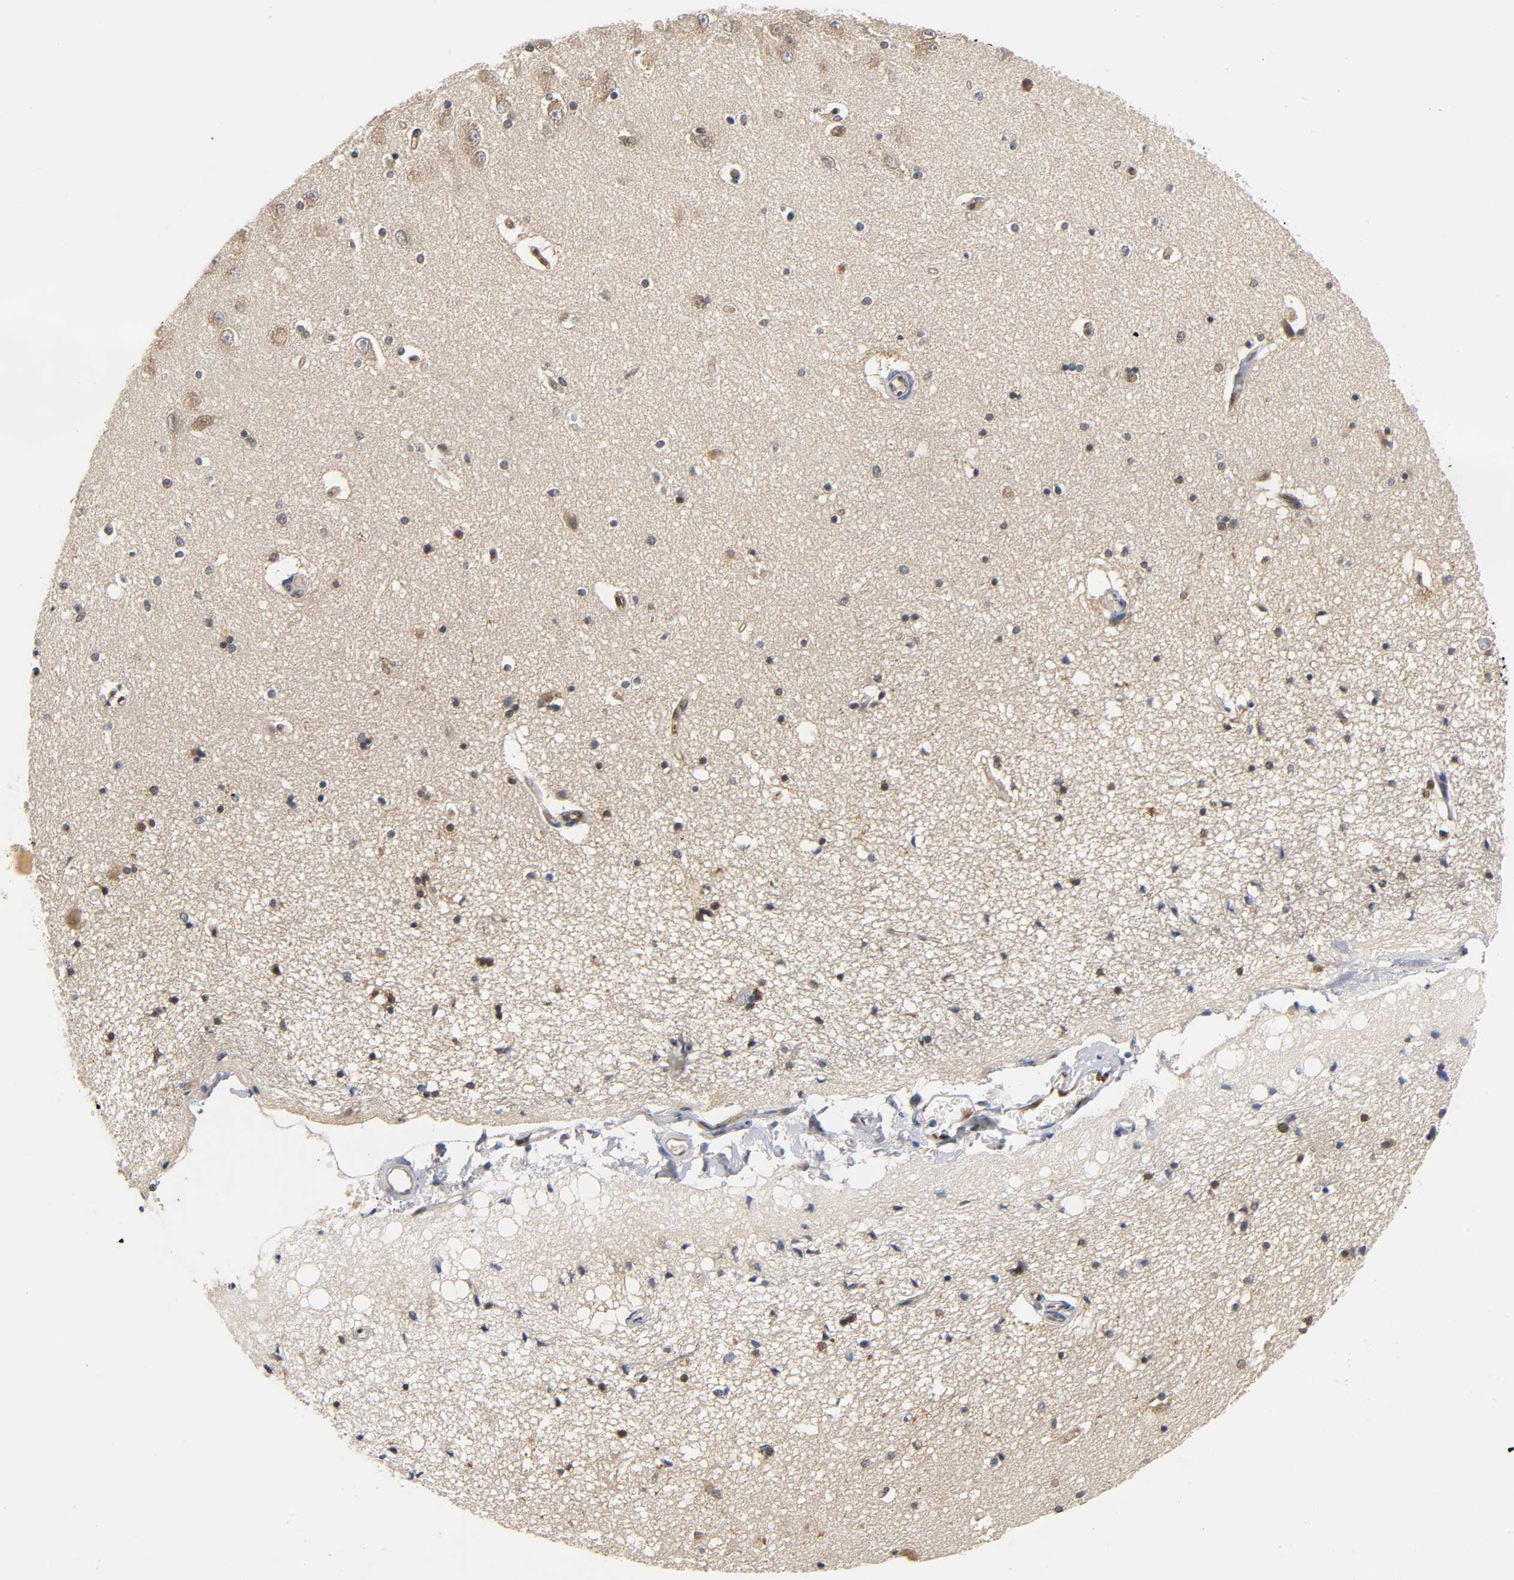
{"staining": {"intensity": "moderate", "quantity": ">75%", "location": "cytoplasmic/membranous,nuclear"}, "tissue": "hippocampus", "cell_type": "Glial cells", "image_type": "normal", "snomed": [{"axis": "morphology", "description": "Normal tissue, NOS"}, {"axis": "topography", "description": "Hippocampus"}], "caption": "Immunohistochemistry image of benign human hippocampus stained for a protein (brown), which shows medium levels of moderate cytoplasmic/membranous,nuclear staining in approximately >75% of glial cells.", "gene": "FYN", "patient": {"sex": "female", "age": 54}}